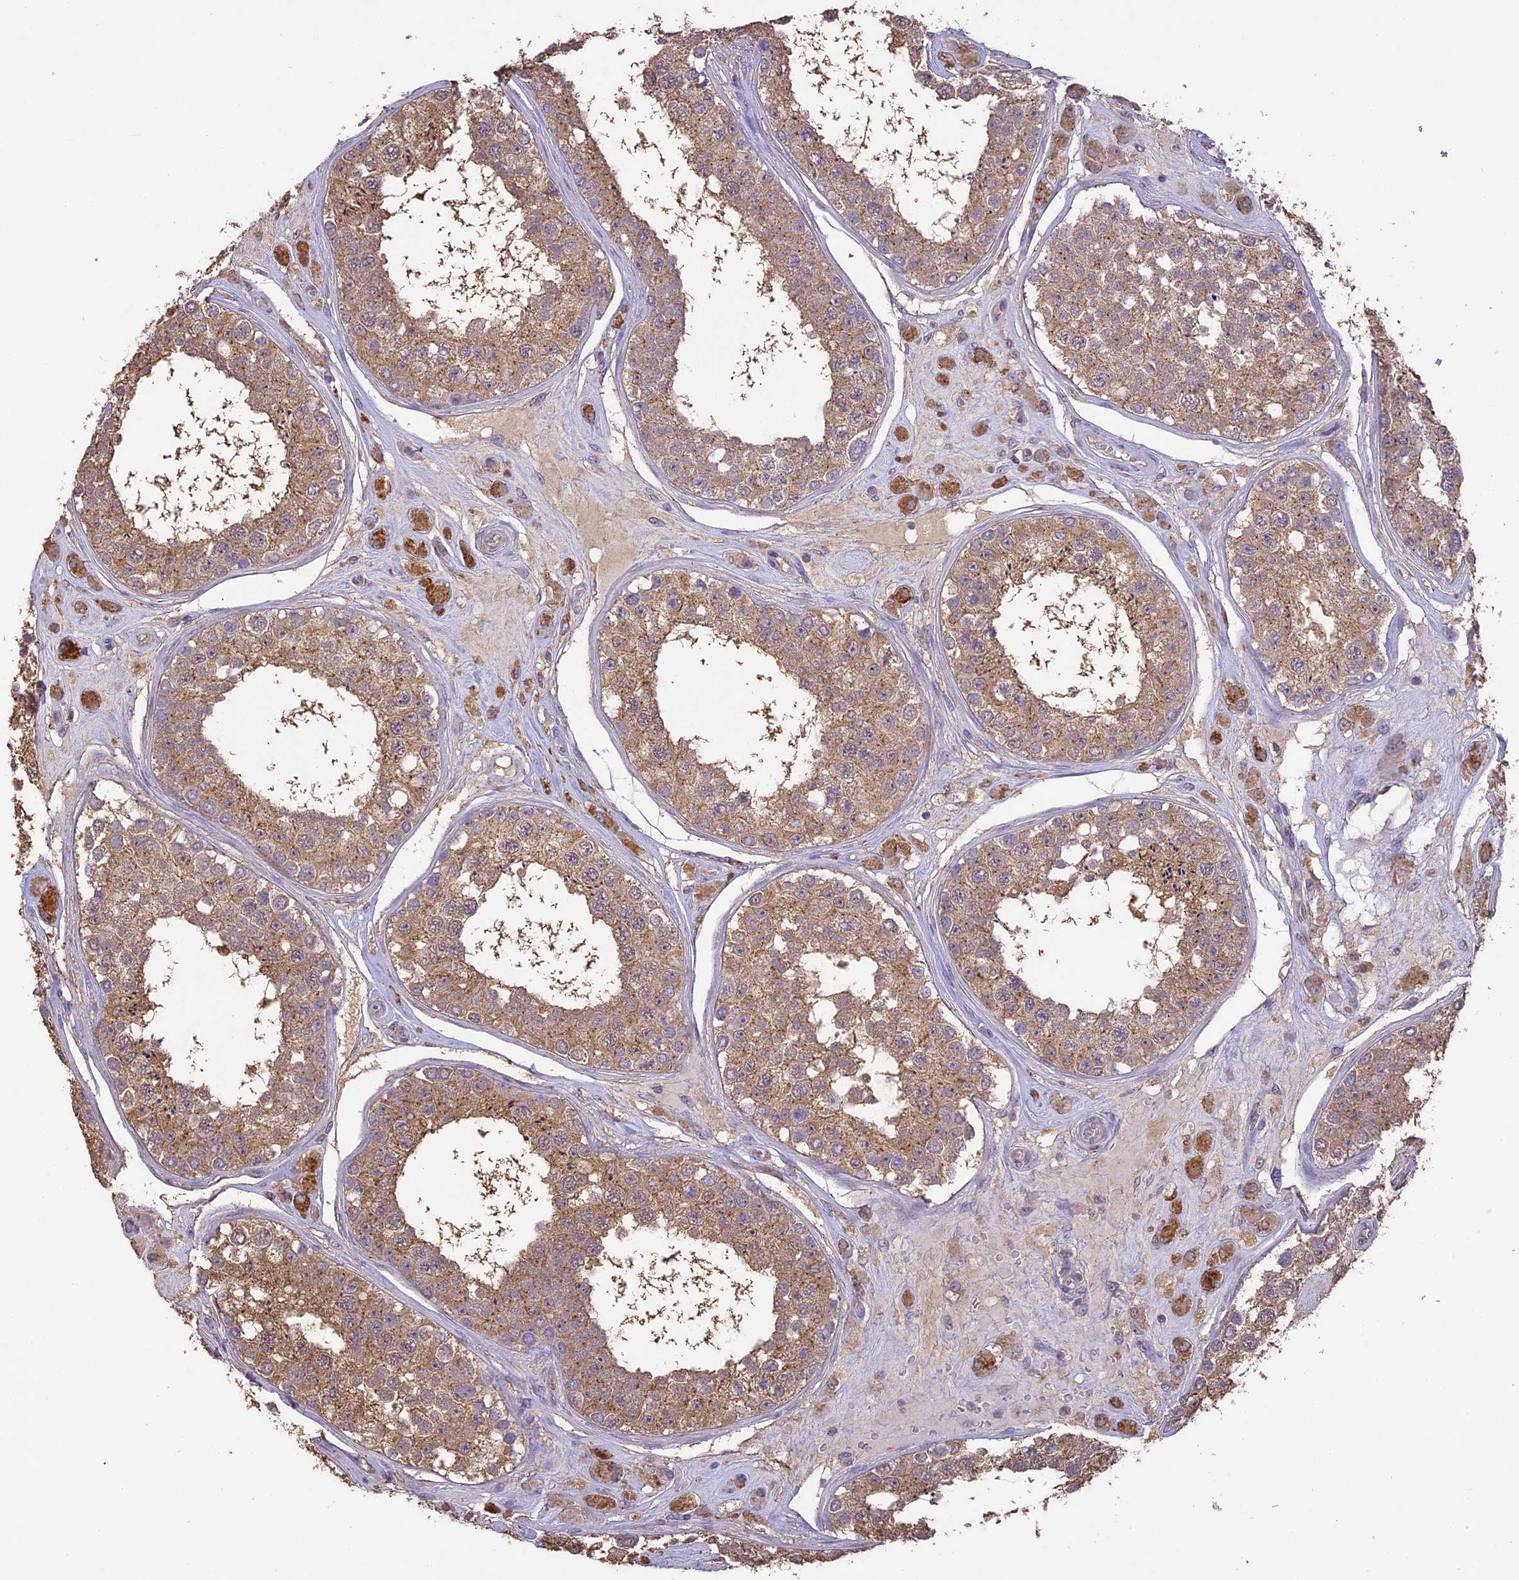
{"staining": {"intensity": "moderate", "quantity": "25%-75%", "location": "cytoplasmic/membranous"}, "tissue": "testis", "cell_type": "Cells in seminiferous ducts", "image_type": "normal", "snomed": [{"axis": "morphology", "description": "Normal tissue, NOS"}, {"axis": "topography", "description": "Testis"}], "caption": "The photomicrograph reveals immunohistochemical staining of benign testis. There is moderate cytoplasmic/membranous positivity is seen in approximately 25%-75% of cells in seminiferous ducts. The staining was performed using DAB (3,3'-diaminobenzidine), with brown indicating positive protein expression. Nuclei are stained blue with hematoxylin.", "gene": "ARHGAP19", "patient": {"sex": "male", "age": 25}}